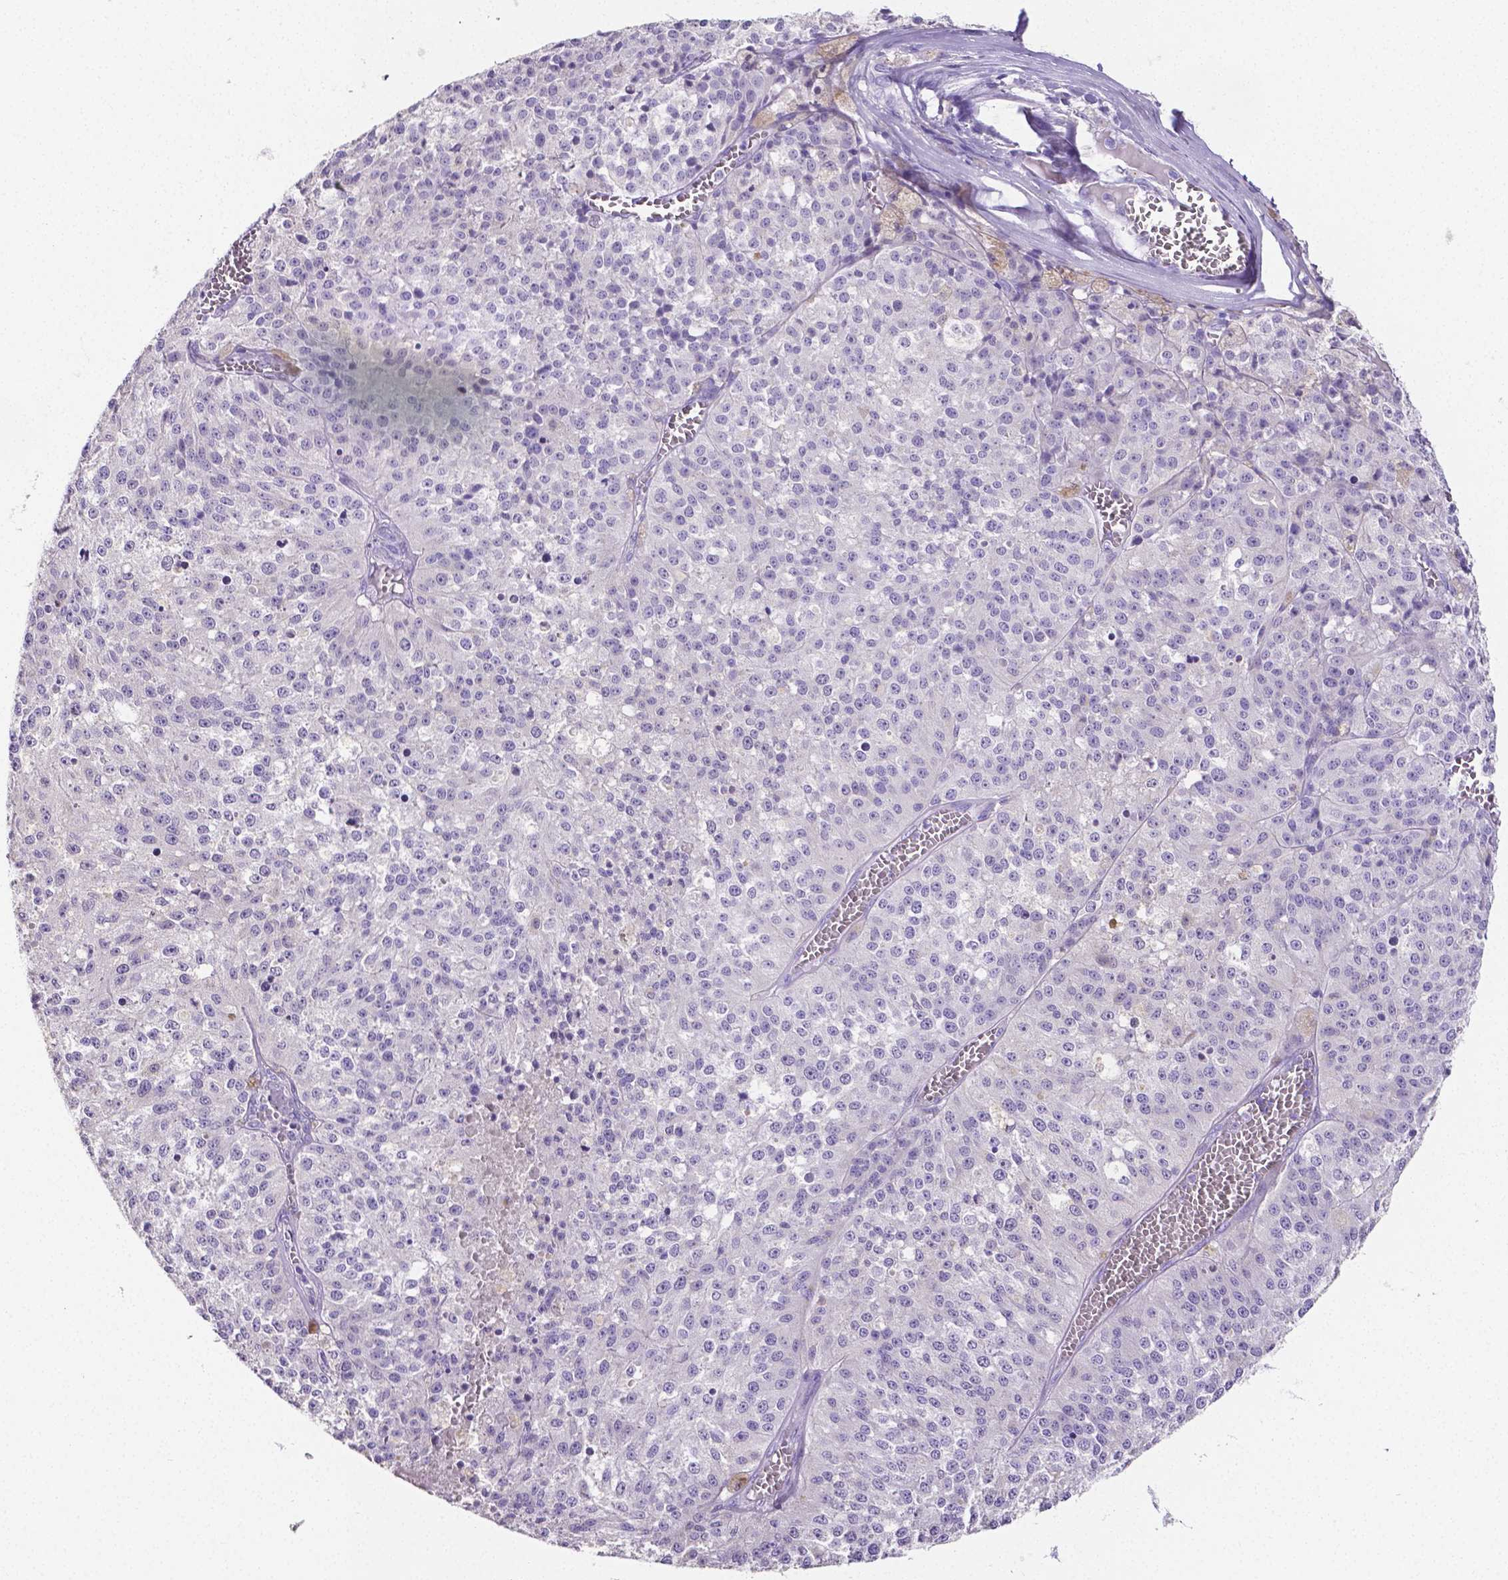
{"staining": {"intensity": "negative", "quantity": "none", "location": "none"}, "tissue": "melanoma", "cell_type": "Tumor cells", "image_type": "cancer", "snomed": [{"axis": "morphology", "description": "Malignant melanoma, Metastatic site"}, {"axis": "topography", "description": "Lymph node"}], "caption": "DAB immunohistochemical staining of malignant melanoma (metastatic site) exhibits no significant expression in tumor cells.", "gene": "SLC22A2", "patient": {"sex": "female", "age": 64}}